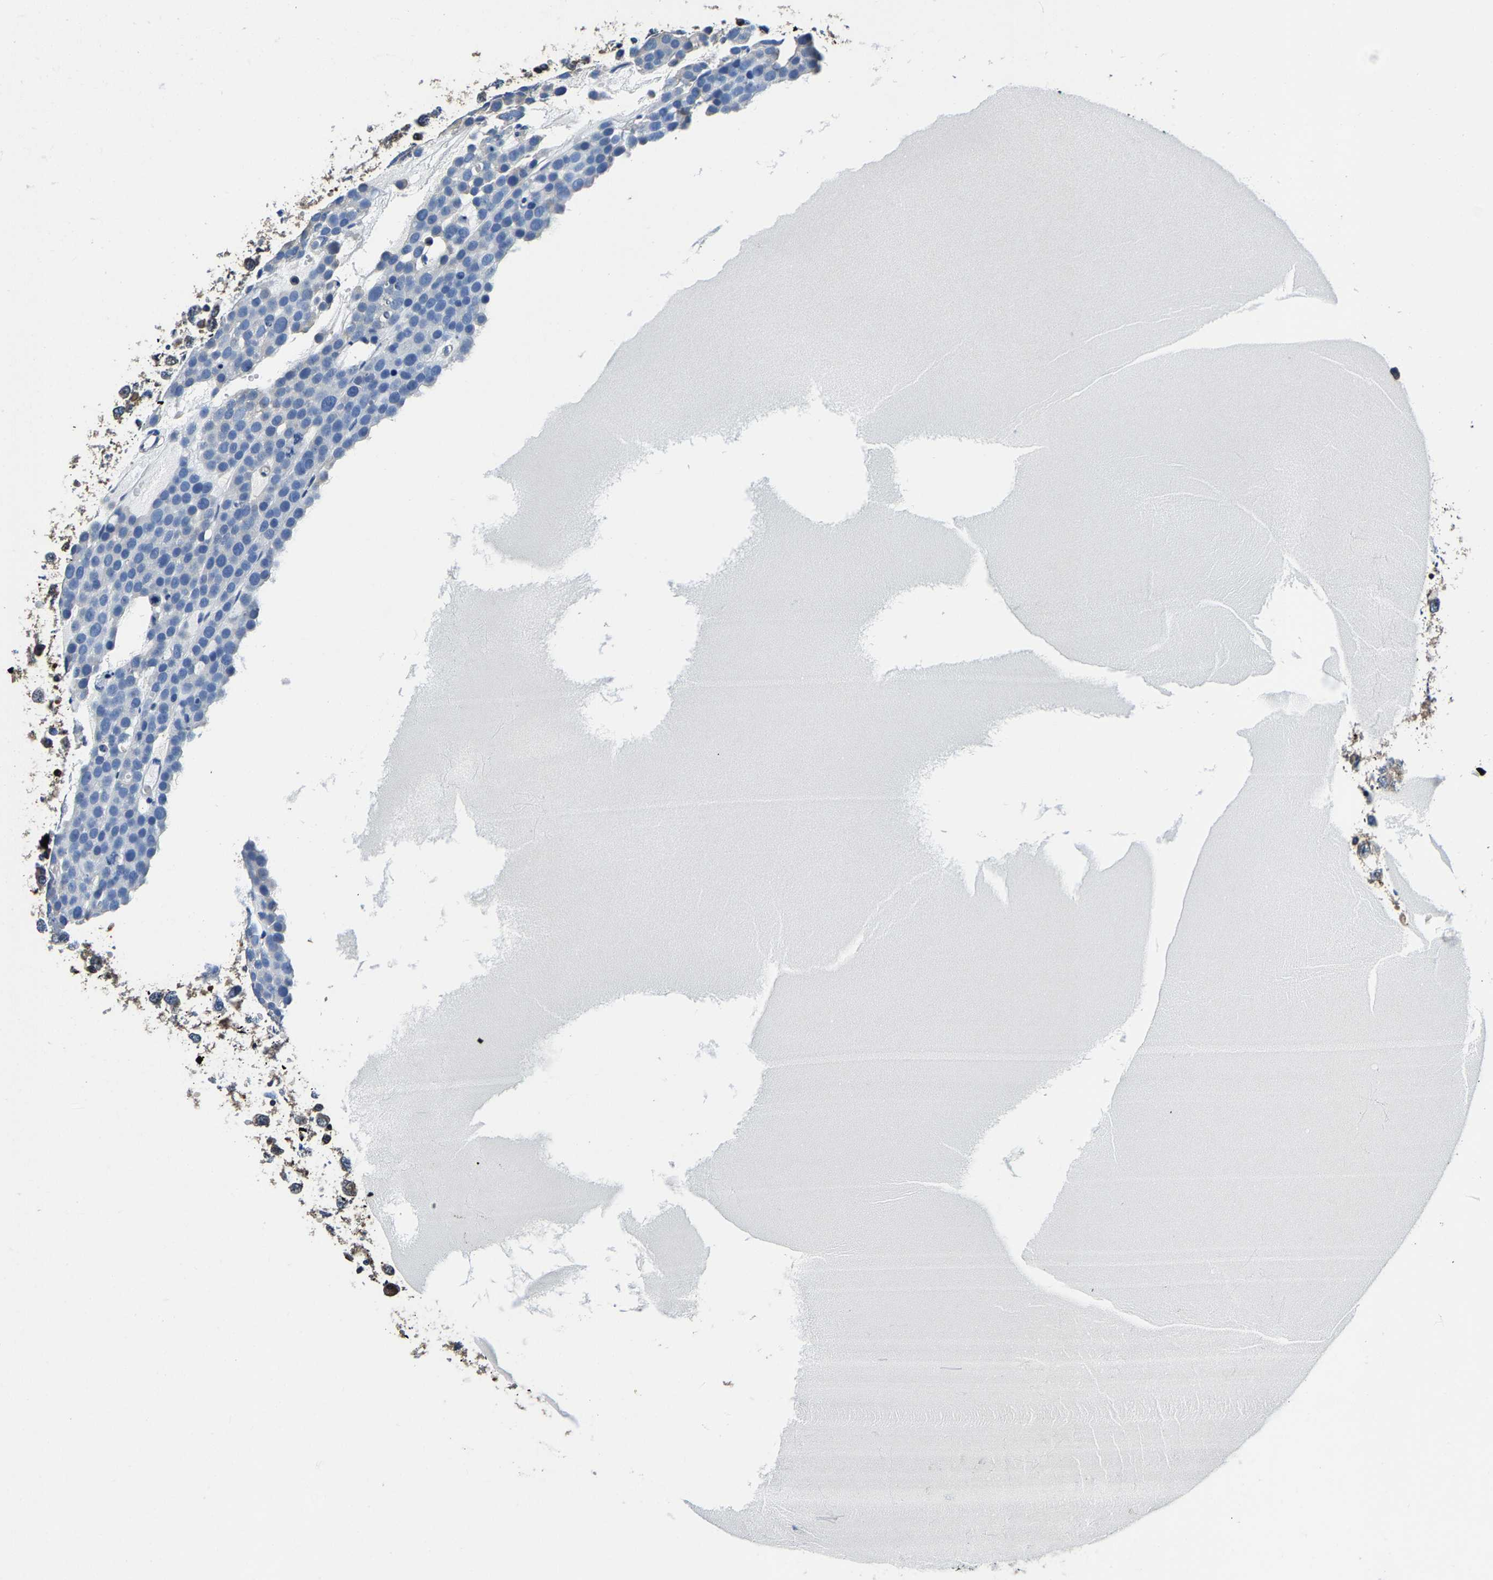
{"staining": {"intensity": "negative", "quantity": "none", "location": "none"}, "tissue": "testis cancer", "cell_type": "Tumor cells", "image_type": "cancer", "snomed": [{"axis": "morphology", "description": "Seminoma, NOS"}, {"axis": "topography", "description": "Testis"}], "caption": "Immunohistochemistry of human testis cancer (seminoma) displays no positivity in tumor cells.", "gene": "ALDOB", "patient": {"sex": "male", "age": 71}}